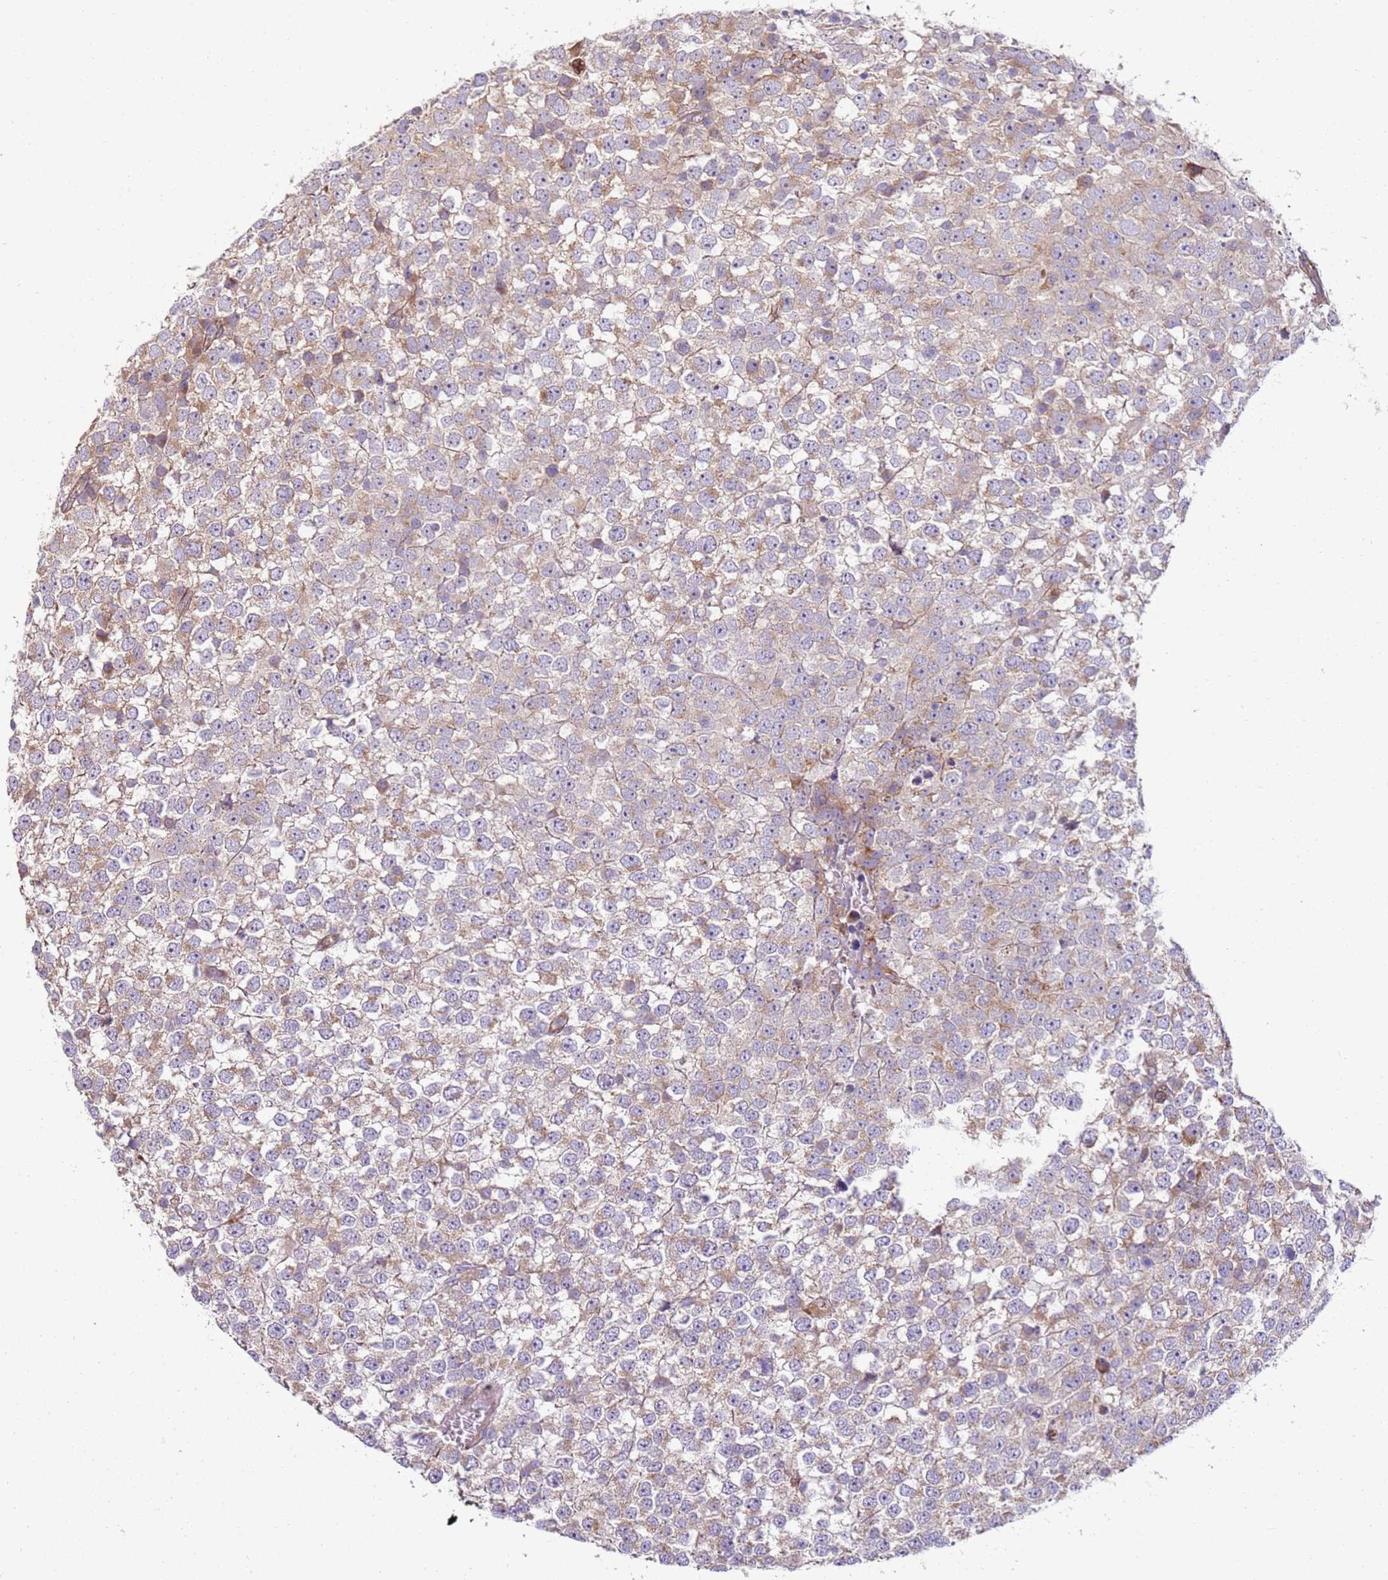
{"staining": {"intensity": "moderate", "quantity": "<25%", "location": "cytoplasmic/membranous"}, "tissue": "testis cancer", "cell_type": "Tumor cells", "image_type": "cancer", "snomed": [{"axis": "morphology", "description": "Seminoma, NOS"}, {"axis": "topography", "description": "Testis"}], "caption": "An image of testis seminoma stained for a protein shows moderate cytoplasmic/membranous brown staining in tumor cells. (brown staining indicates protein expression, while blue staining denotes nuclei).", "gene": "GRAP", "patient": {"sex": "male", "age": 65}}